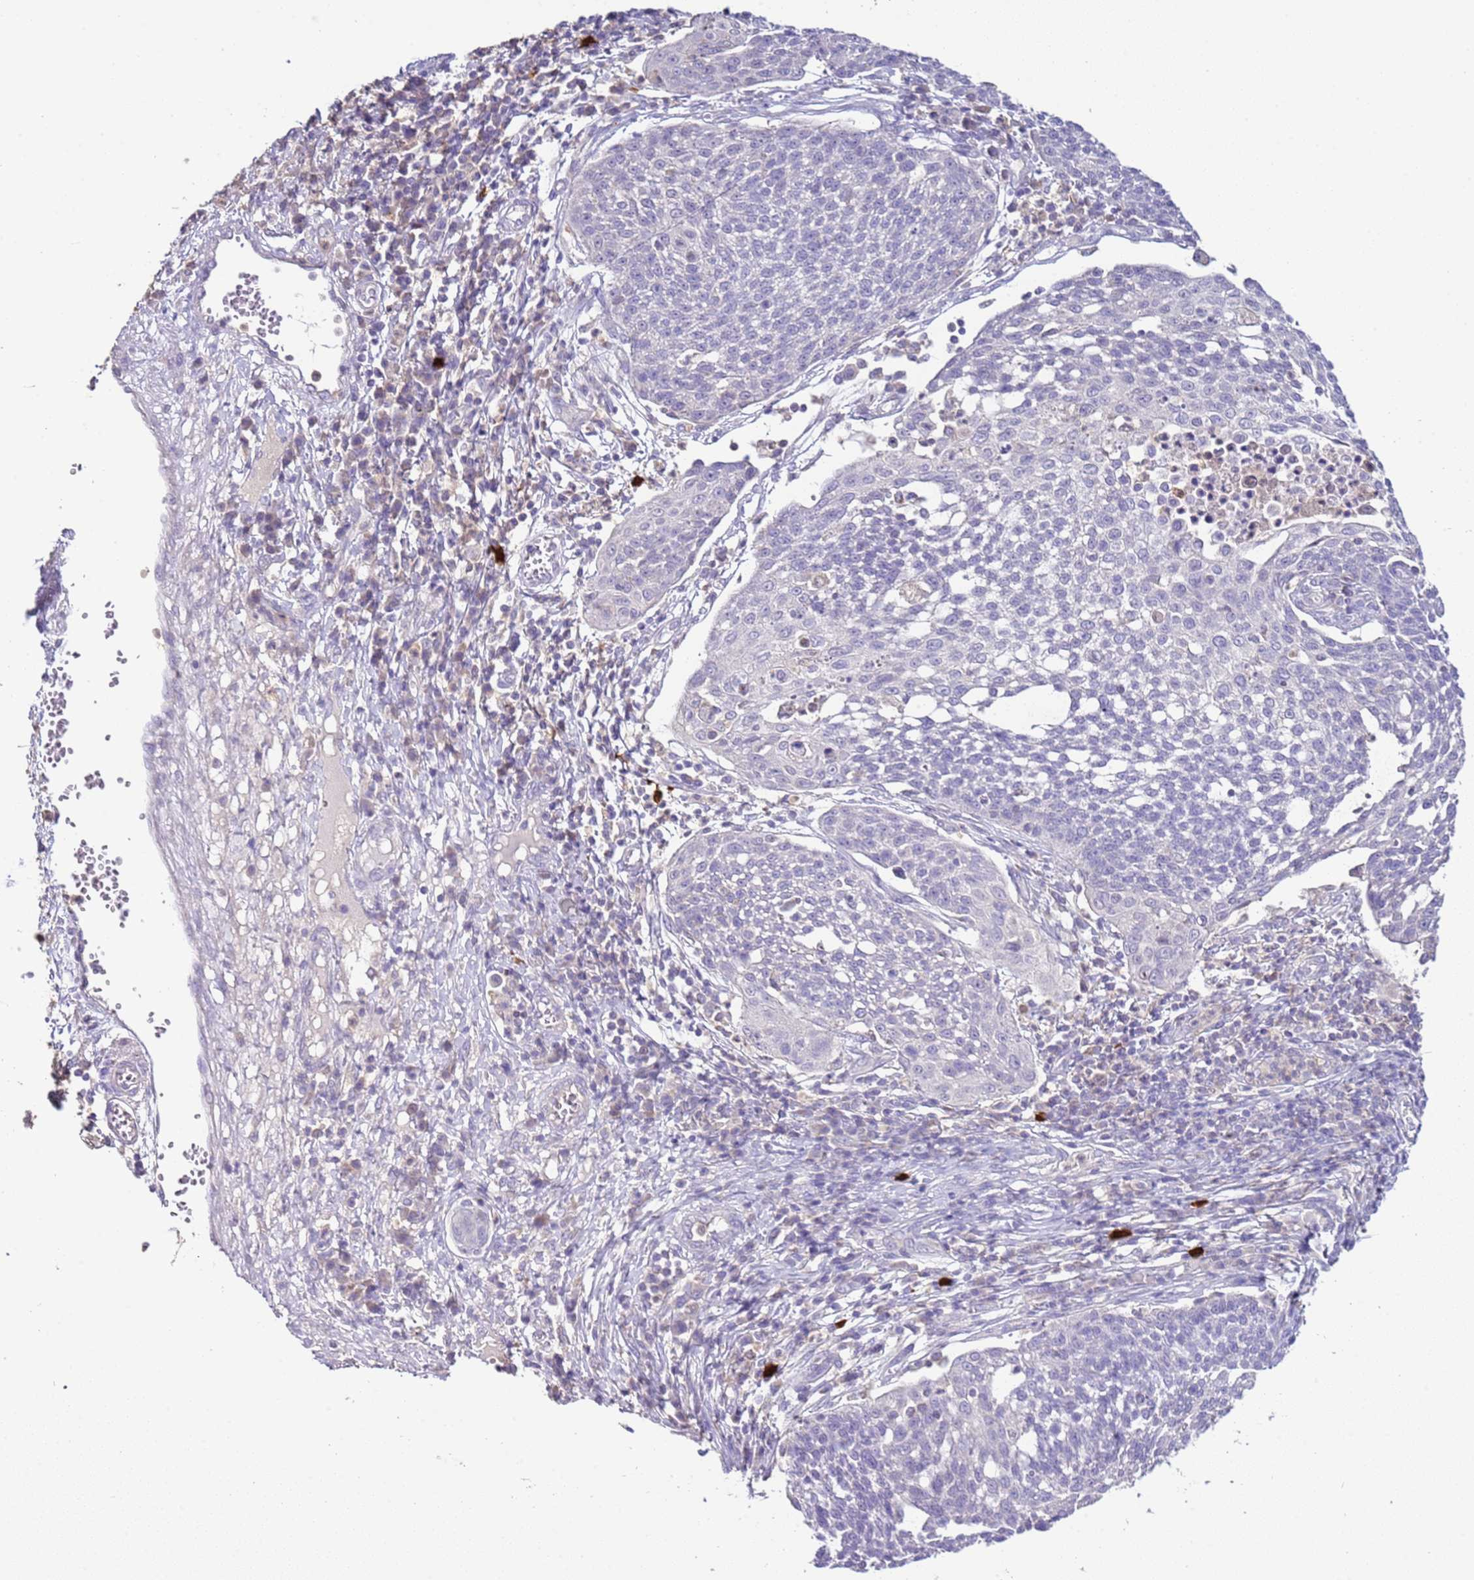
{"staining": {"intensity": "negative", "quantity": "none", "location": "none"}, "tissue": "cervical cancer", "cell_type": "Tumor cells", "image_type": "cancer", "snomed": [{"axis": "morphology", "description": "Squamous cell carcinoma, NOS"}, {"axis": "topography", "description": "Cervix"}], "caption": "Image shows no significant protein expression in tumor cells of squamous cell carcinoma (cervical).", "gene": "IL2RG", "patient": {"sex": "female", "age": 34}}